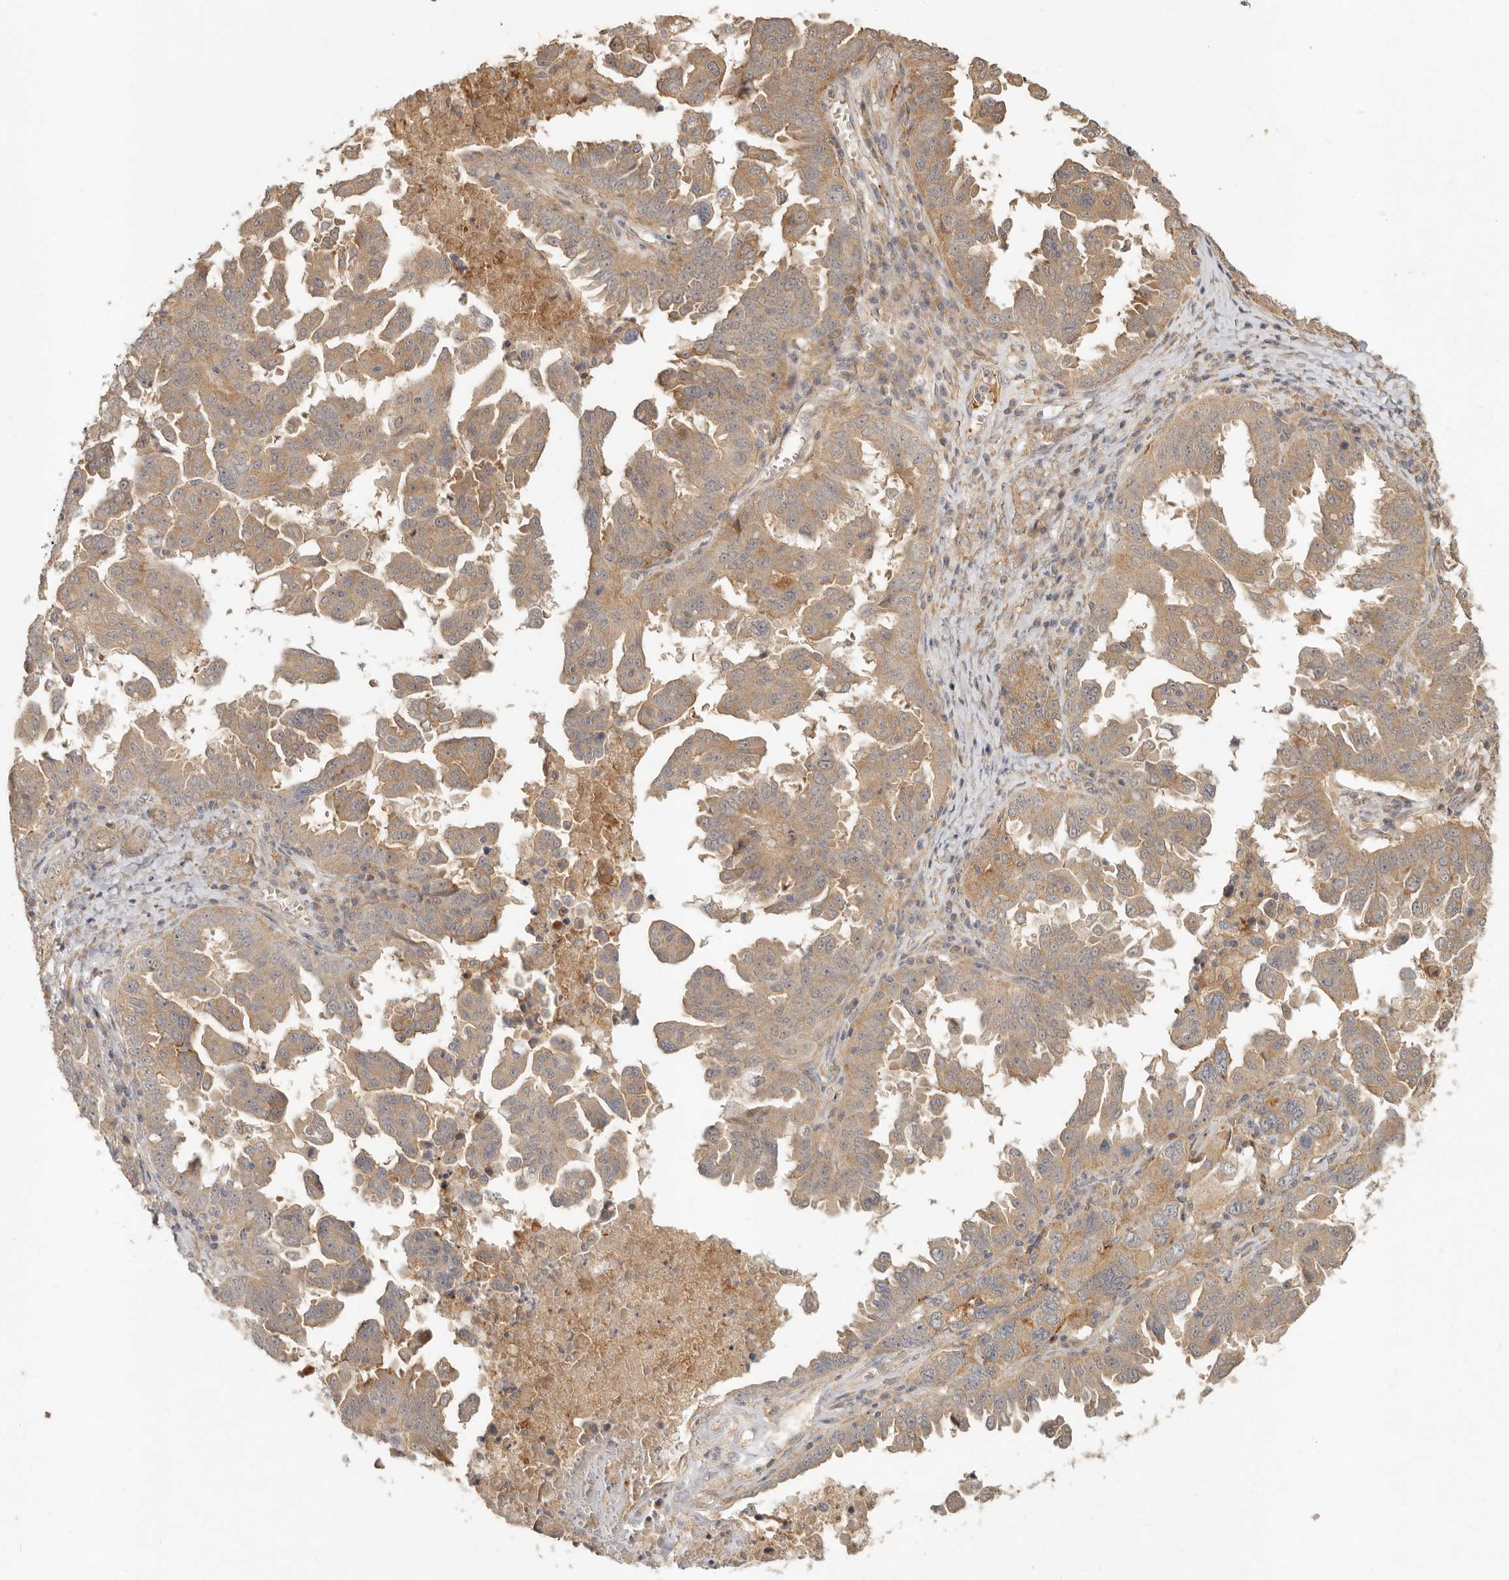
{"staining": {"intensity": "weak", "quantity": ">75%", "location": "cytoplasmic/membranous"}, "tissue": "ovarian cancer", "cell_type": "Tumor cells", "image_type": "cancer", "snomed": [{"axis": "morphology", "description": "Carcinoma, endometroid"}, {"axis": "topography", "description": "Ovary"}], "caption": "This is a micrograph of IHC staining of ovarian cancer (endometroid carcinoma), which shows weak staining in the cytoplasmic/membranous of tumor cells.", "gene": "VIPR1", "patient": {"sex": "female", "age": 62}}